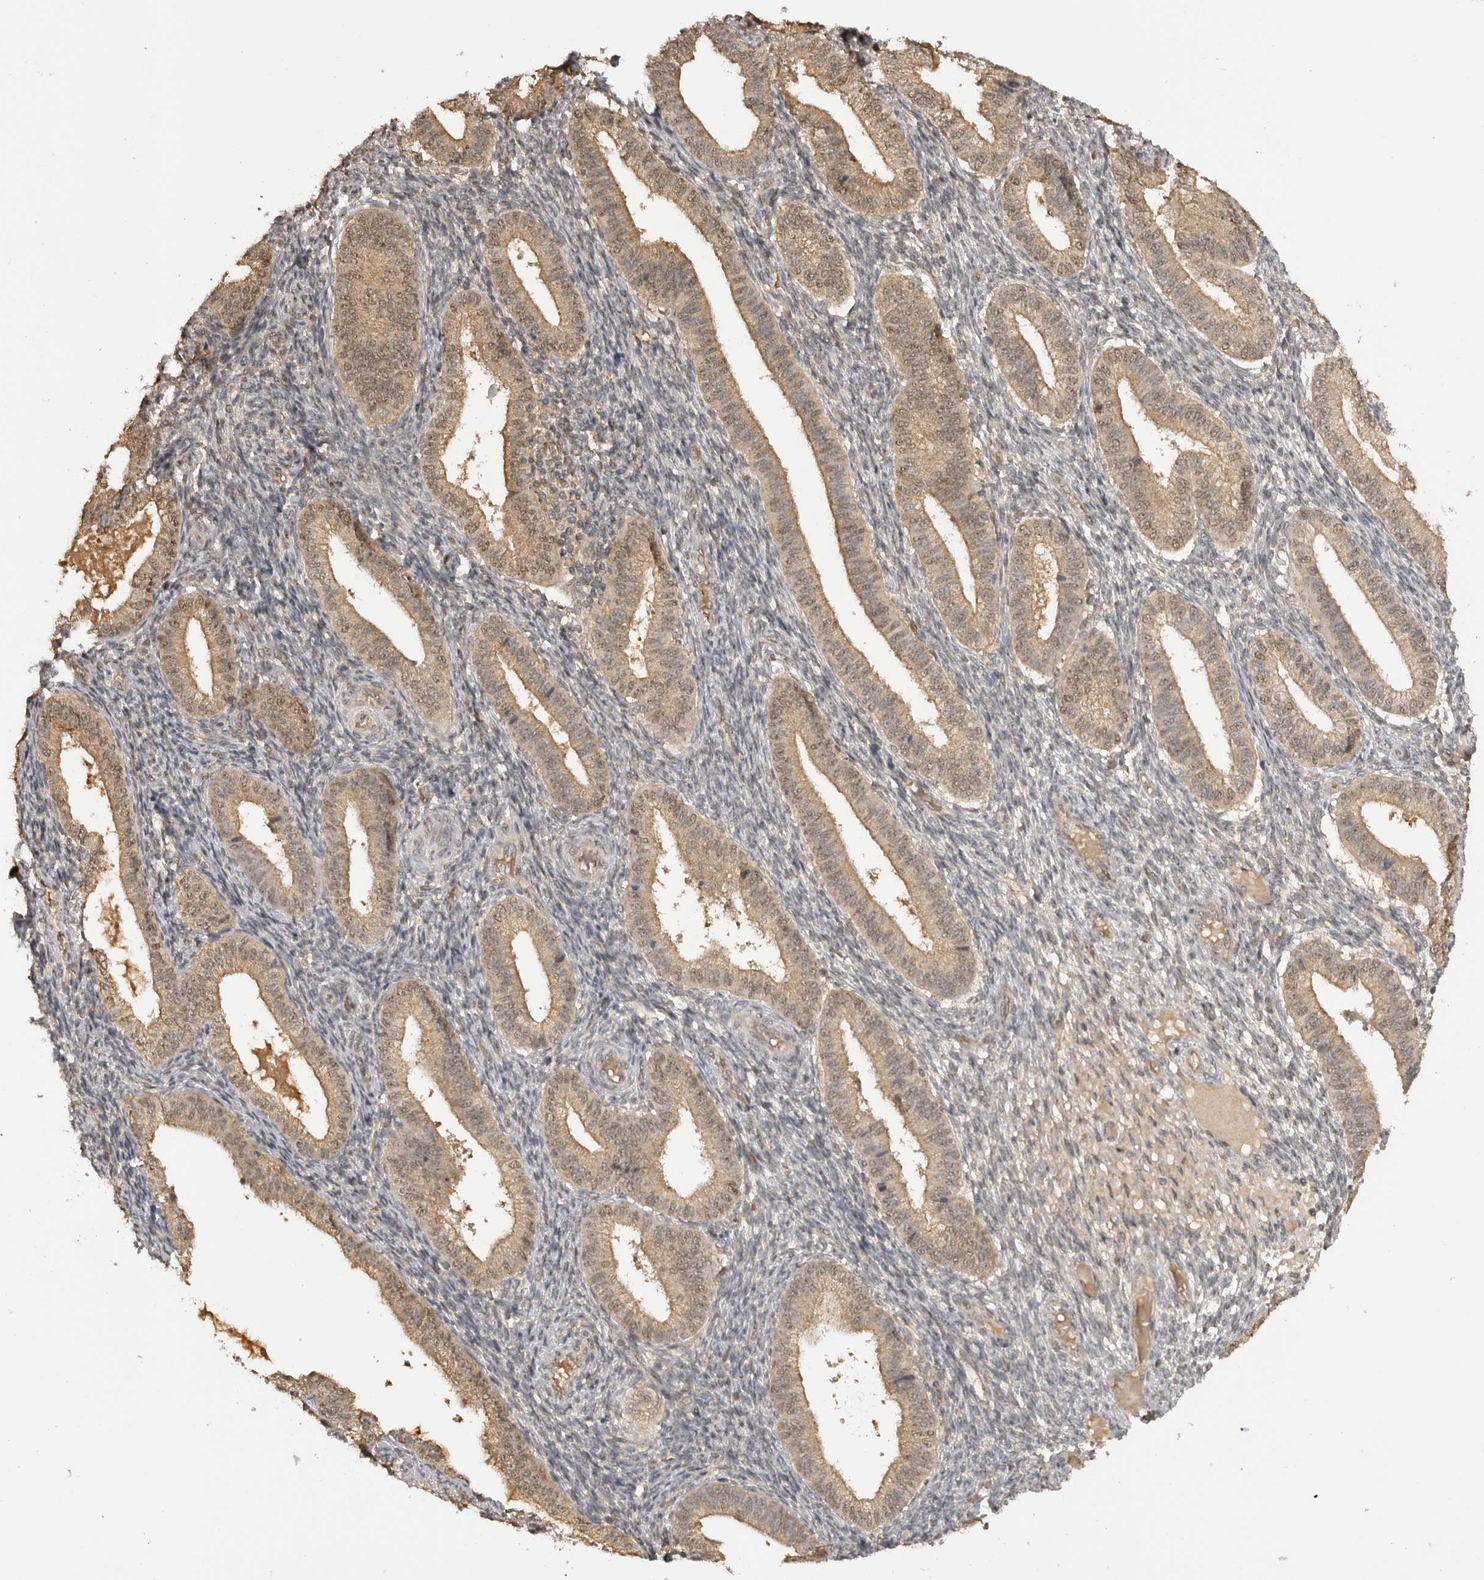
{"staining": {"intensity": "weak", "quantity": "25%-75%", "location": "cytoplasmic/membranous"}, "tissue": "endometrium", "cell_type": "Cells in endometrial stroma", "image_type": "normal", "snomed": [{"axis": "morphology", "description": "Normal tissue, NOS"}, {"axis": "topography", "description": "Endometrium"}], "caption": "A brown stain shows weak cytoplasmic/membranous staining of a protein in cells in endometrial stroma of normal human endometrium.", "gene": "ASPSCR1", "patient": {"sex": "female", "age": 39}}